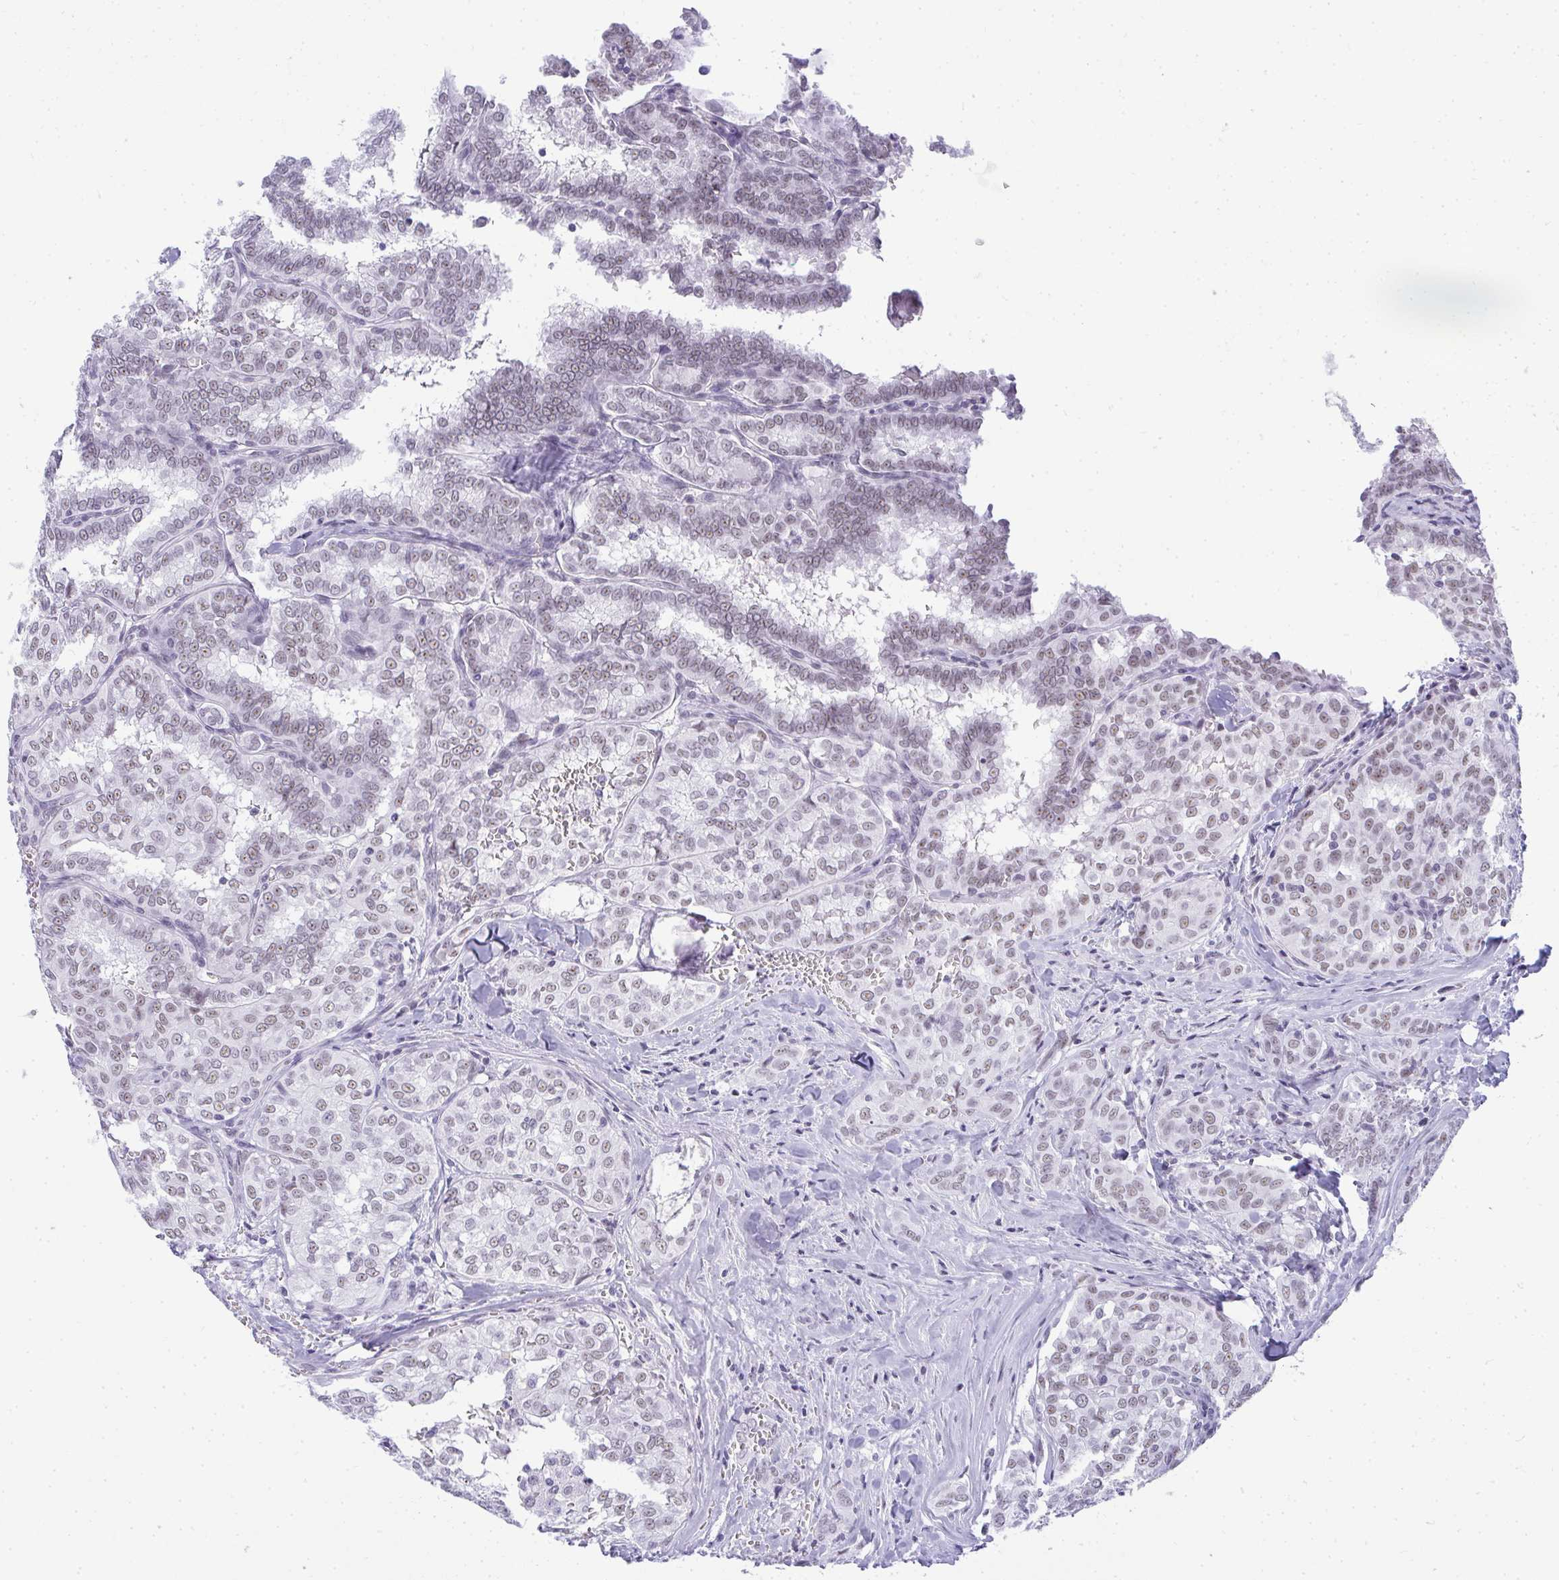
{"staining": {"intensity": "weak", "quantity": "<25%", "location": "nuclear"}, "tissue": "thyroid cancer", "cell_type": "Tumor cells", "image_type": "cancer", "snomed": [{"axis": "morphology", "description": "Papillary adenocarcinoma, NOS"}, {"axis": "topography", "description": "Thyroid gland"}], "caption": "The histopathology image demonstrates no significant staining in tumor cells of thyroid cancer (papillary adenocarcinoma).", "gene": "PLA2G1B", "patient": {"sex": "female", "age": 30}}